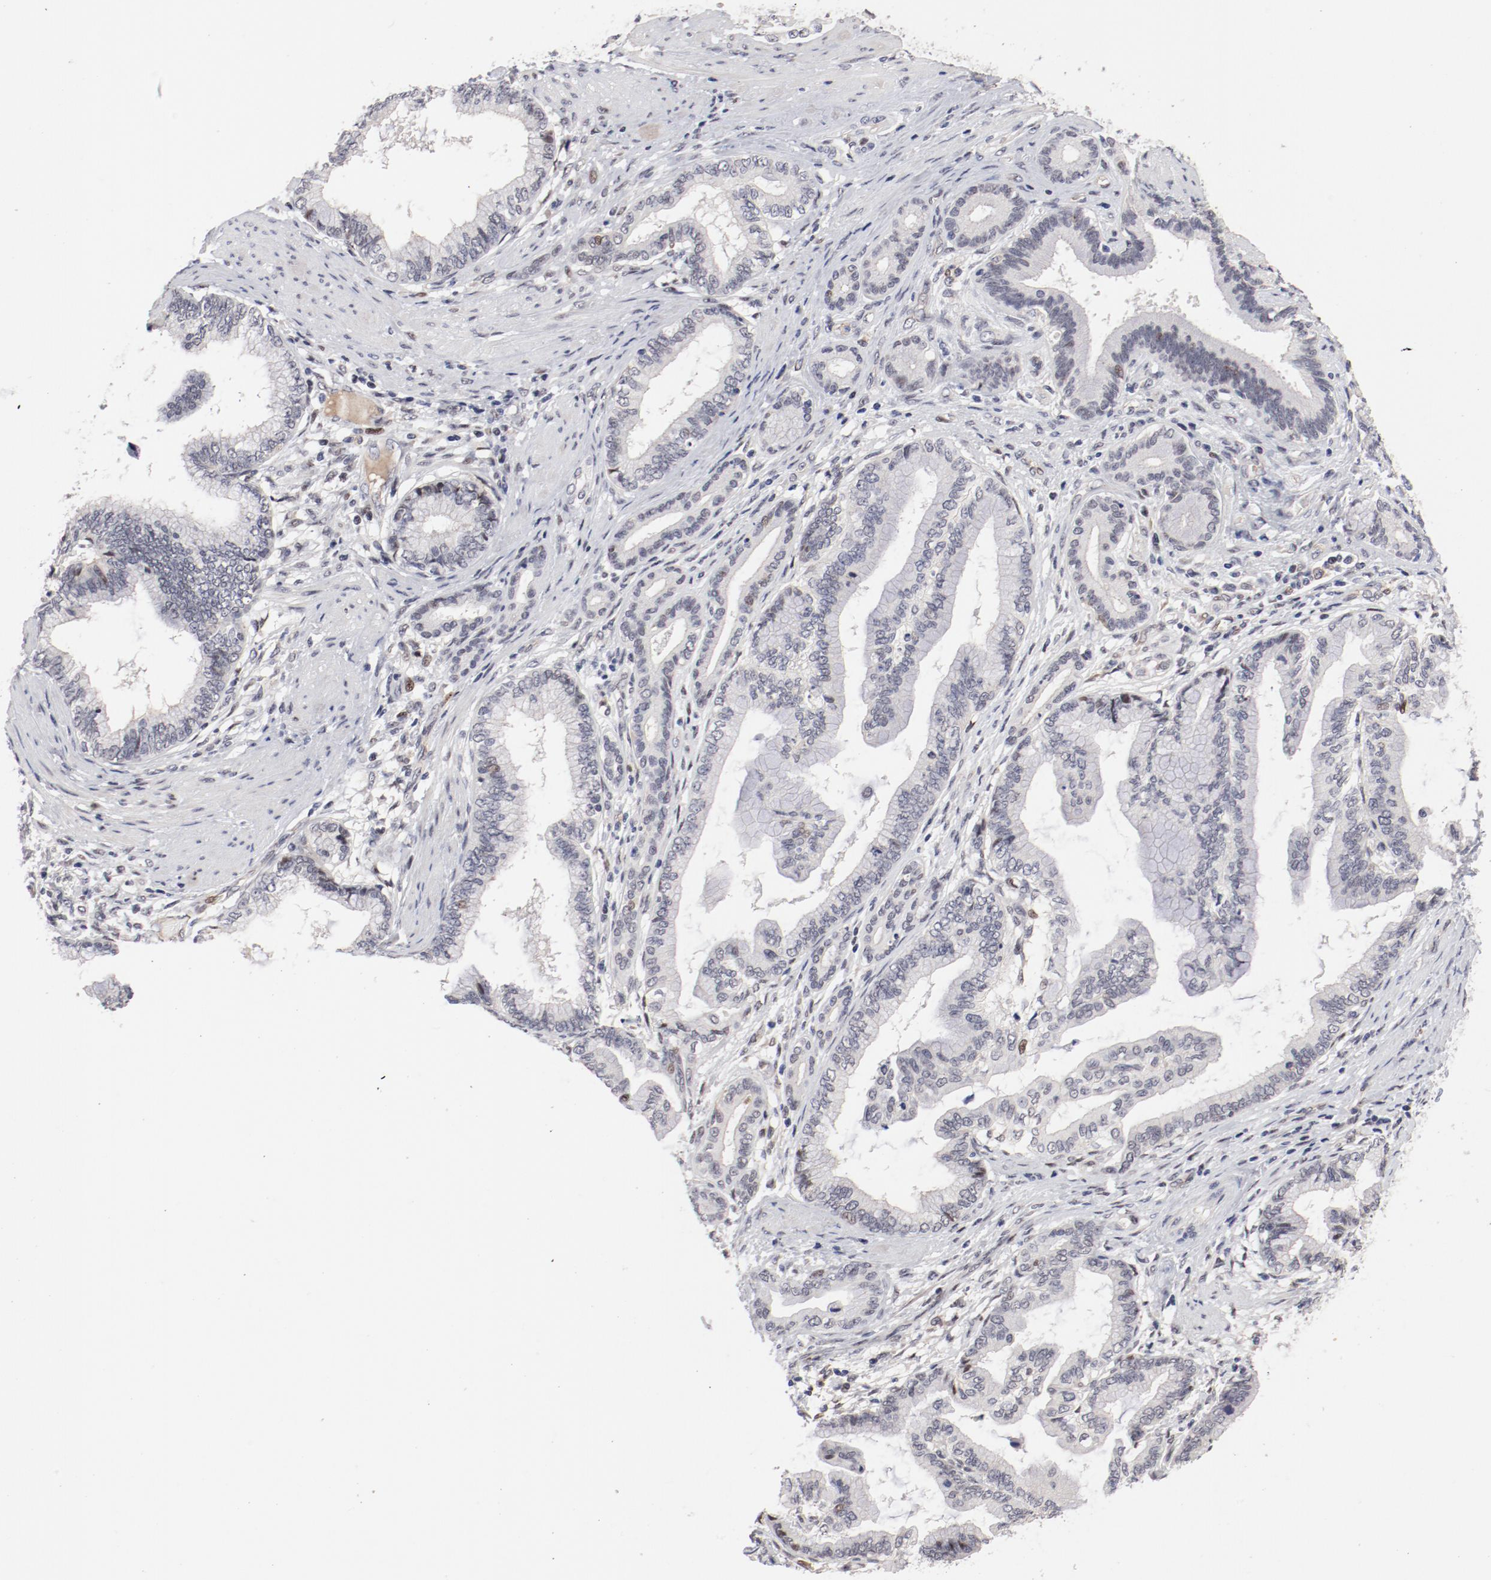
{"staining": {"intensity": "negative", "quantity": "none", "location": "none"}, "tissue": "pancreatic cancer", "cell_type": "Tumor cells", "image_type": "cancer", "snomed": [{"axis": "morphology", "description": "Adenocarcinoma, NOS"}, {"axis": "topography", "description": "Pancreas"}], "caption": "DAB (3,3'-diaminobenzidine) immunohistochemical staining of human pancreatic cancer displays no significant positivity in tumor cells. (Immunohistochemistry, brightfield microscopy, high magnification).", "gene": "FSCB", "patient": {"sex": "female", "age": 64}}